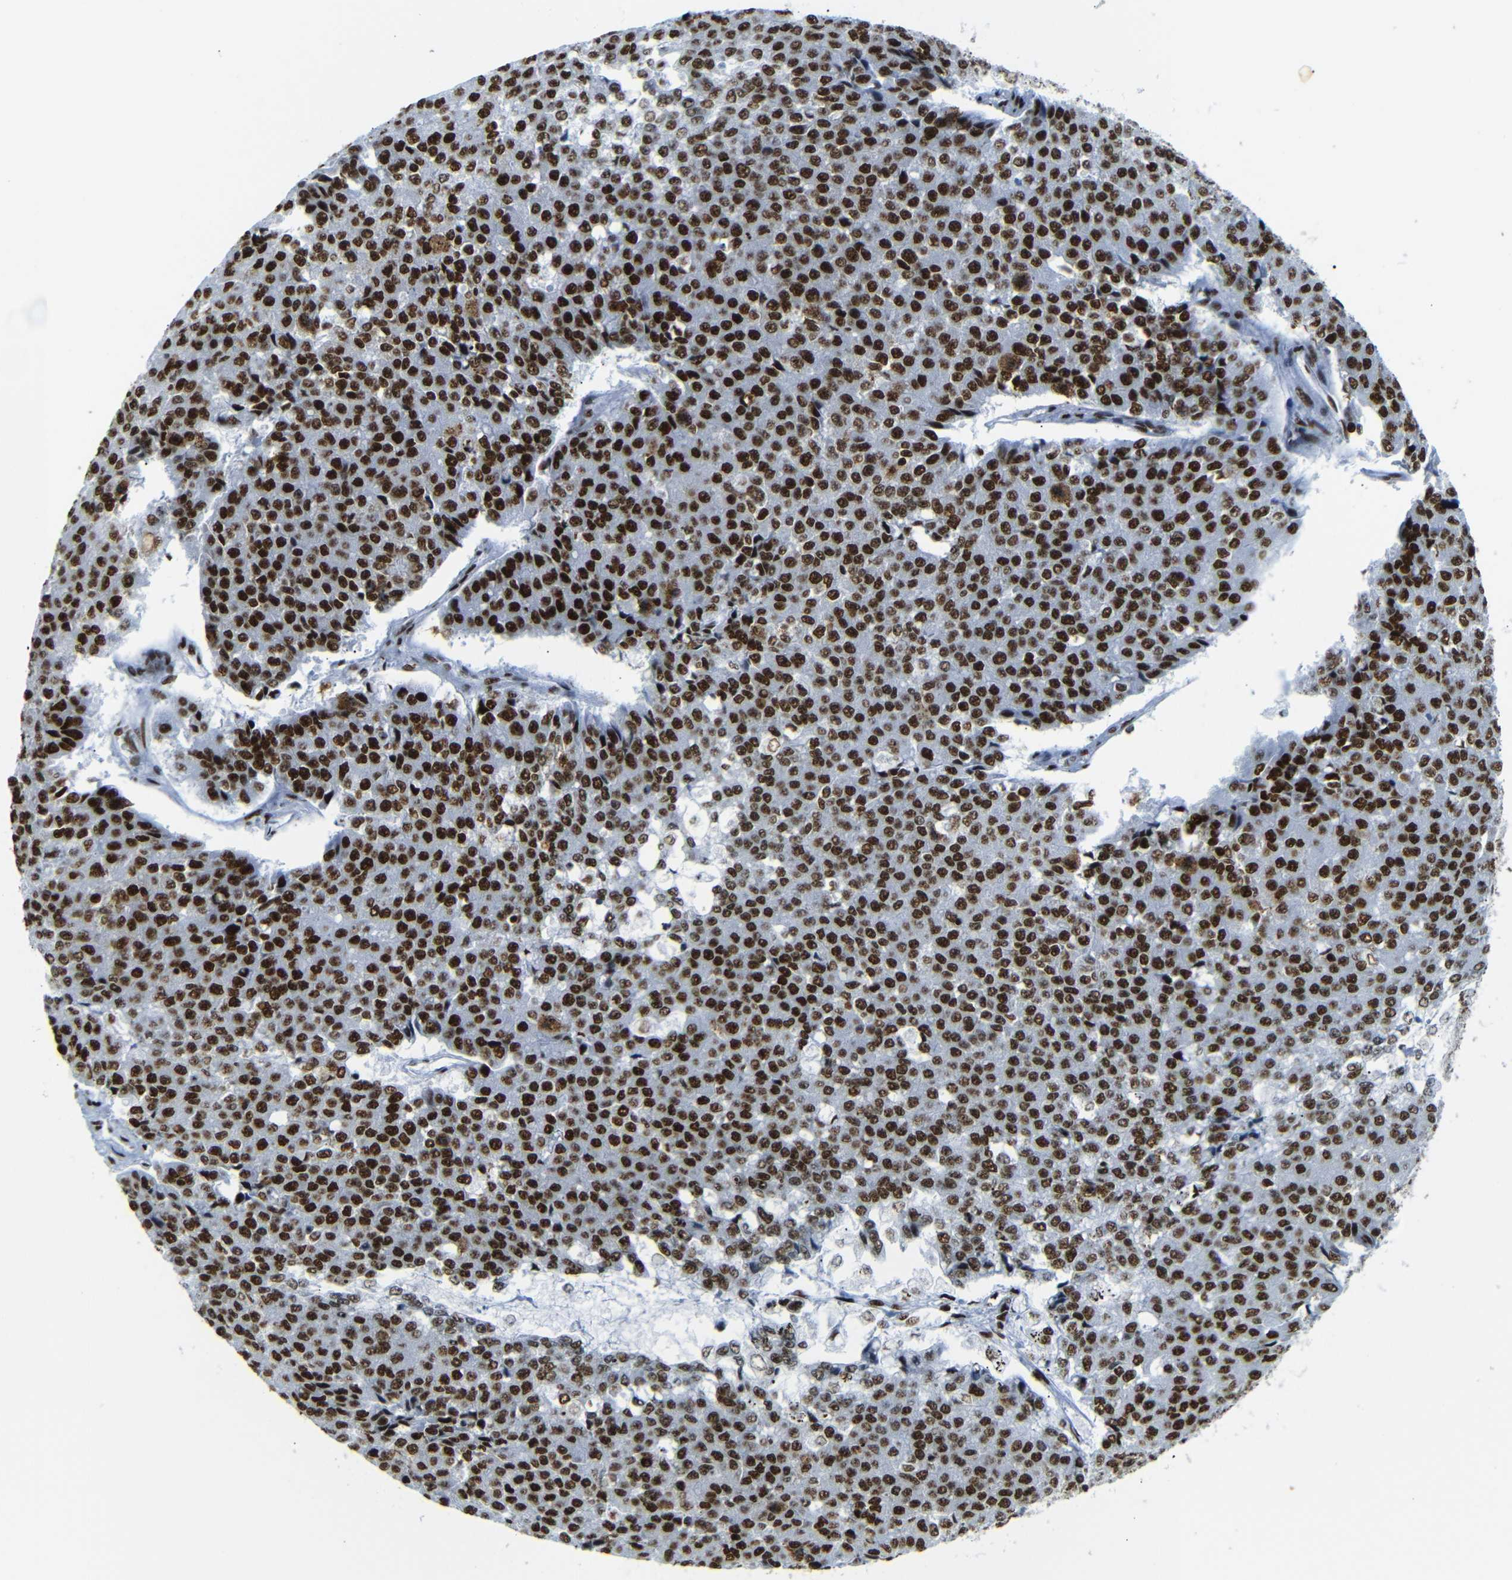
{"staining": {"intensity": "strong", "quantity": ">75%", "location": "nuclear"}, "tissue": "pancreatic cancer", "cell_type": "Tumor cells", "image_type": "cancer", "snomed": [{"axis": "morphology", "description": "Adenocarcinoma, NOS"}, {"axis": "topography", "description": "Pancreas"}], "caption": "The image shows staining of pancreatic cancer, revealing strong nuclear protein positivity (brown color) within tumor cells.", "gene": "TRA2B", "patient": {"sex": "male", "age": 50}}